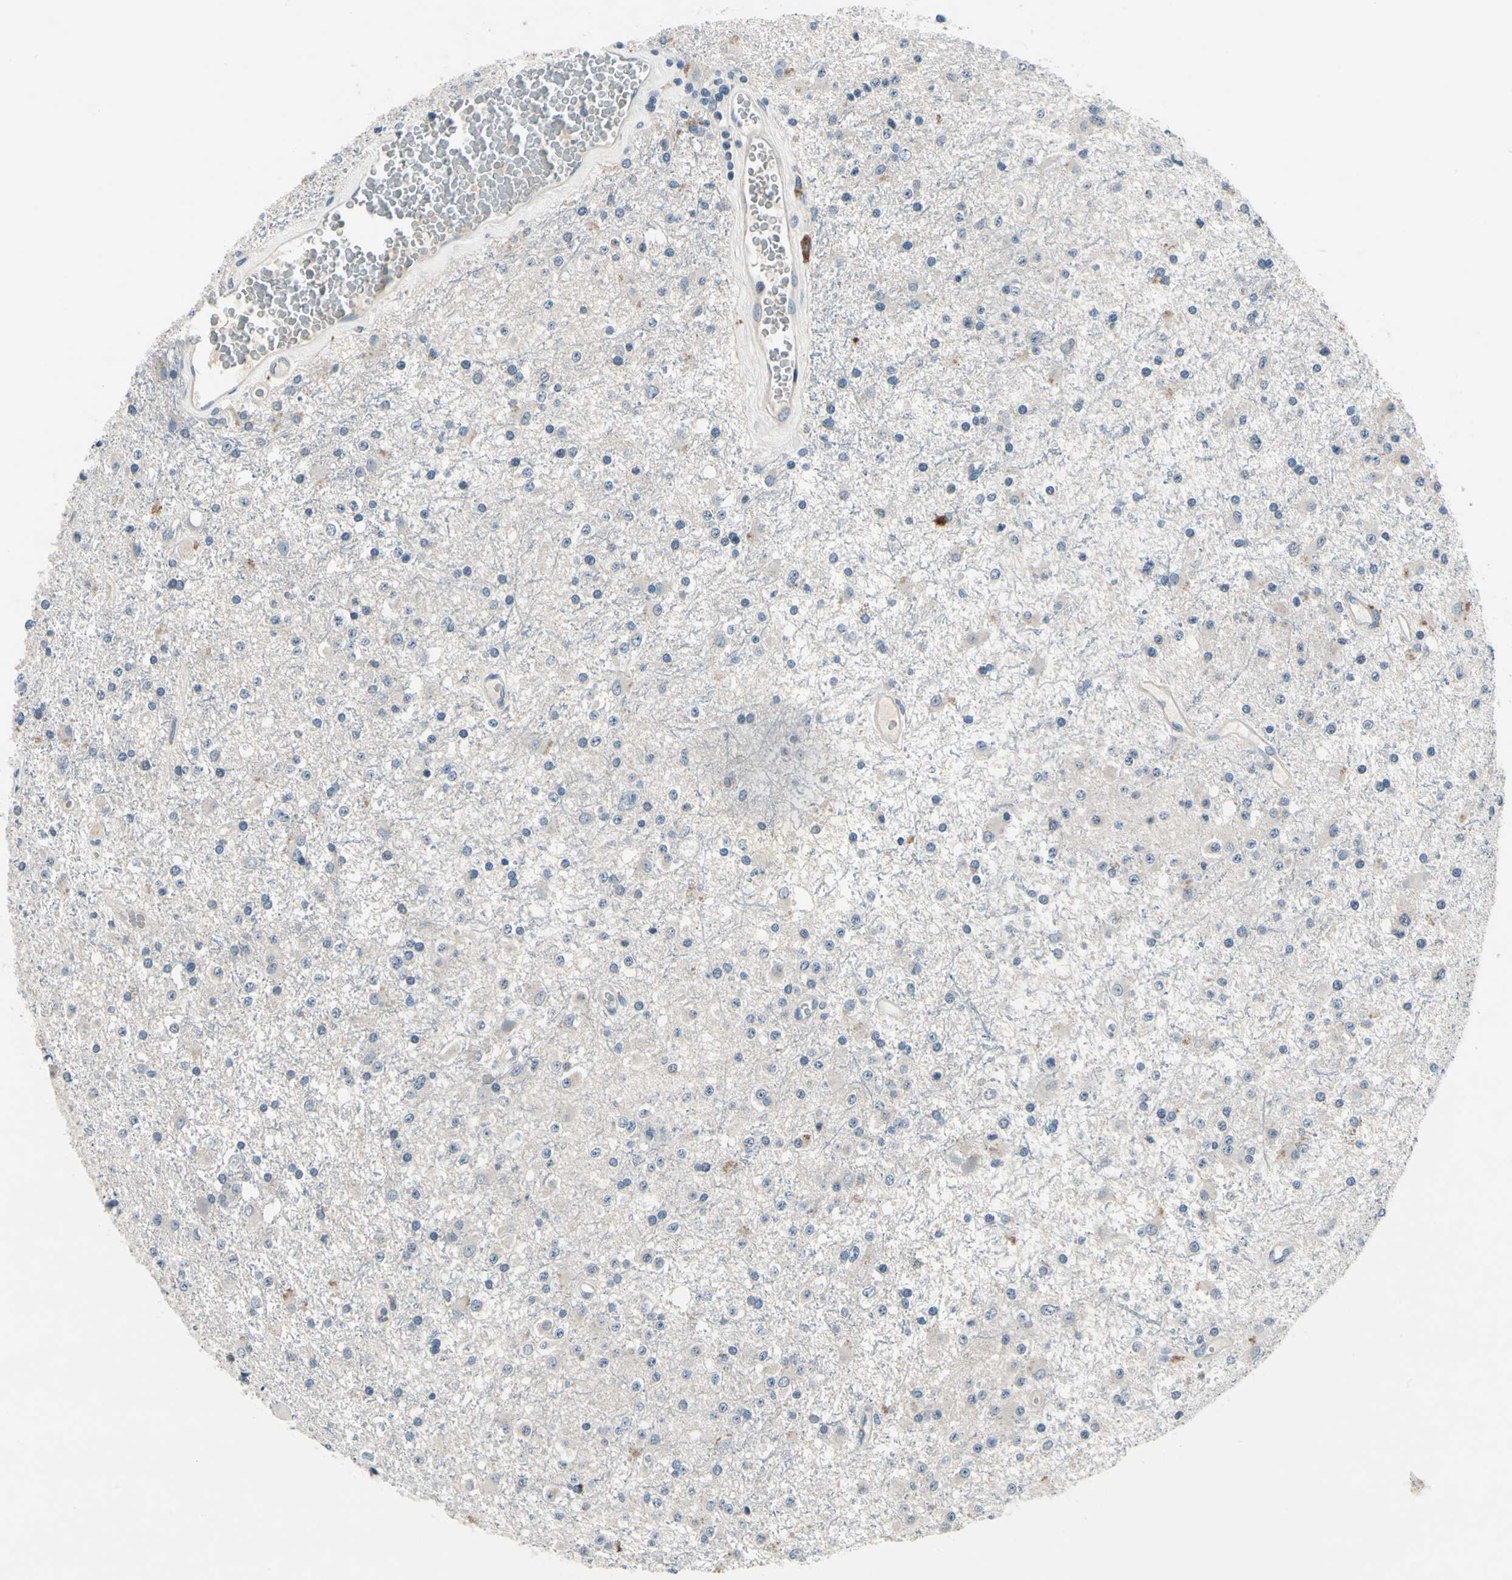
{"staining": {"intensity": "weak", "quantity": "<25%", "location": "cytoplasmic/membranous"}, "tissue": "glioma", "cell_type": "Tumor cells", "image_type": "cancer", "snomed": [{"axis": "morphology", "description": "Glioma, malignant, Low grade"}, {"axis": "topography", "description": "Brain"}], "caption": "DAB immunohistochemical staining of glioma demonstrates no significant staining in tumor cells.", "gene": "SELENOK", "patient": {"sex": "male", "age": 58}}